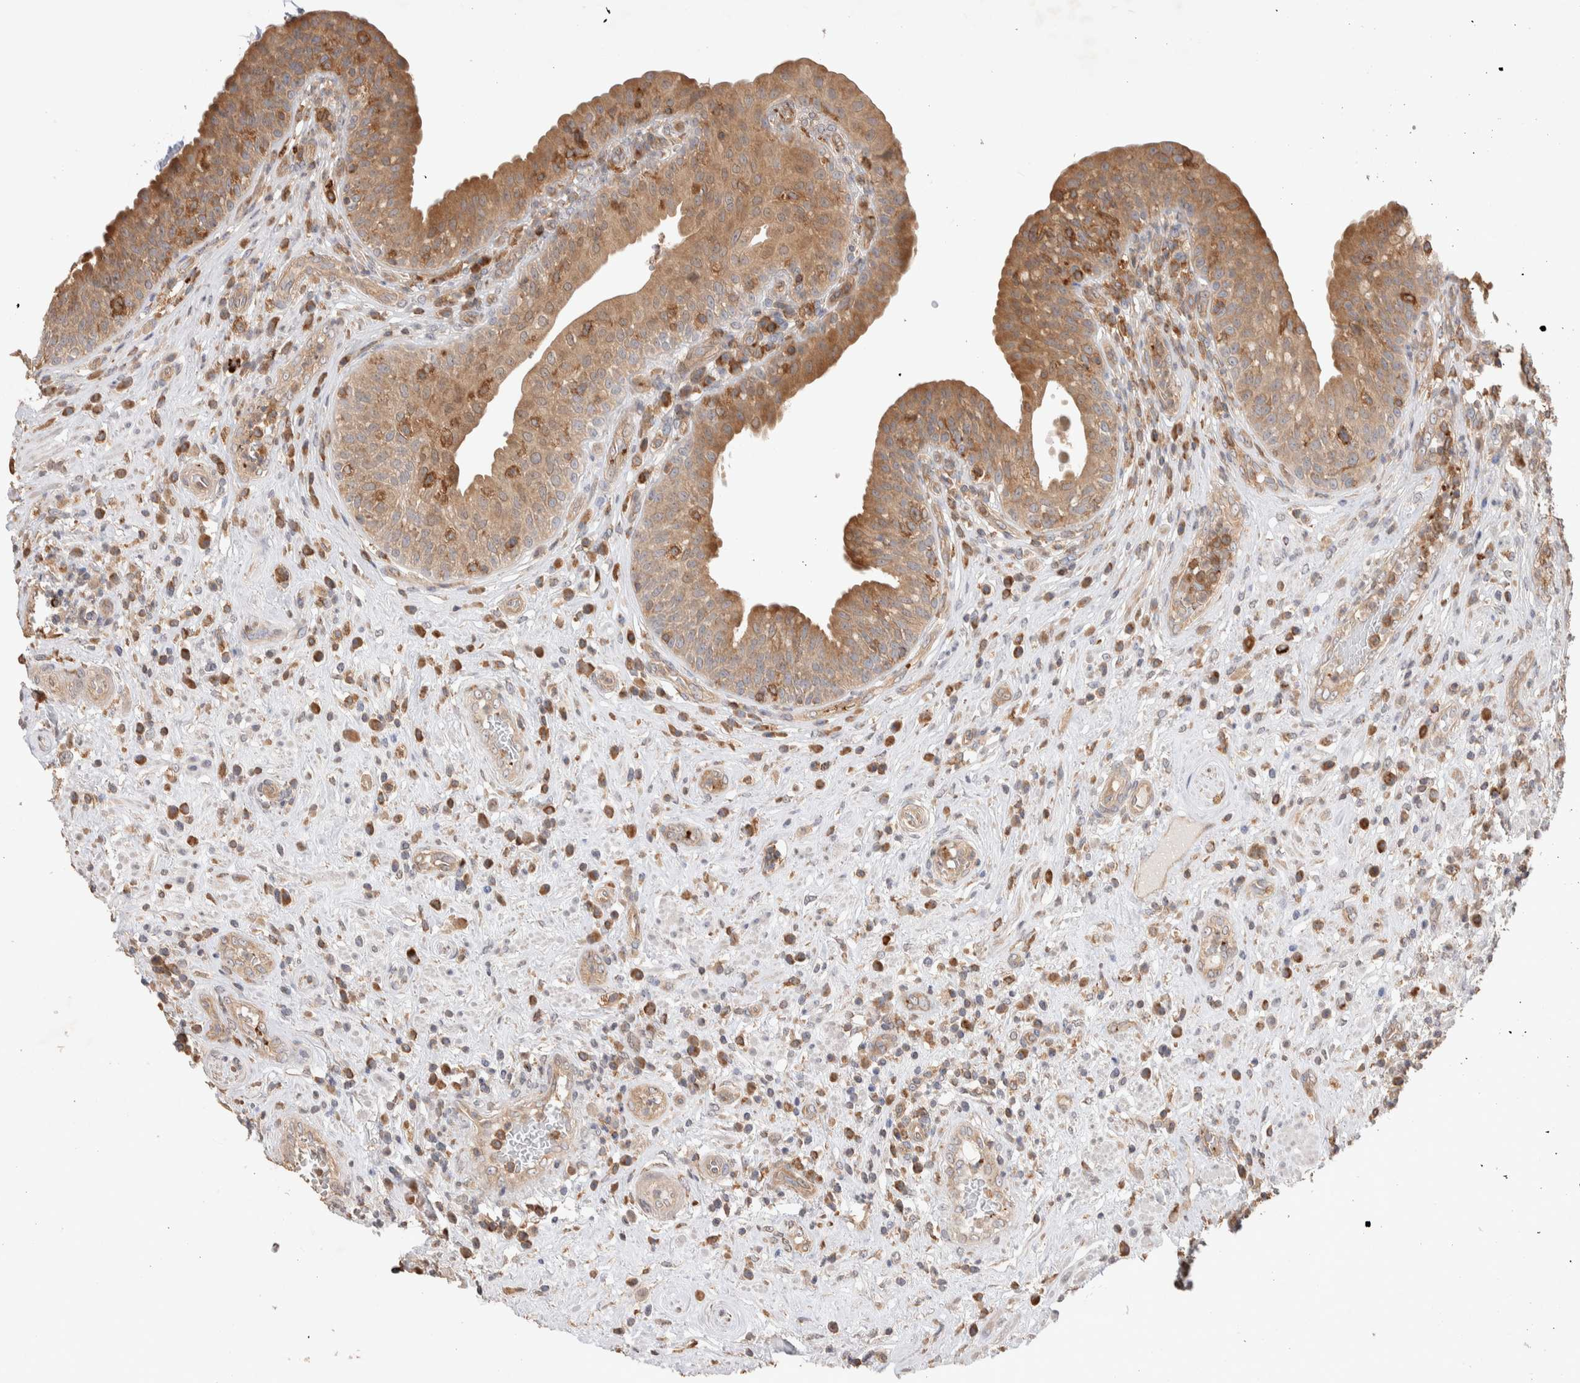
{"staining": {"intensity": "moderate", "quantity": ">75%", "location": "cytoplasmic/membranous"}, "tissue": "urinary bladder", "cell_type": "Urothelial cells", "image_type": "normal", "snomed": [{"axis": "morphology", "description": "Normal tissue, NOS"}, {"axis": "topography", "description": "Urinary bladder"}], "caption": "This micrograph reveals immunohistochemistry (IHC) staining of normal urinary bladder, with medium moderate cytoplasmic/membranous expression in about >75% of urothelial cells.", "gene": "DEPTOR", "patient": {"sex": "female", "age": 62}}